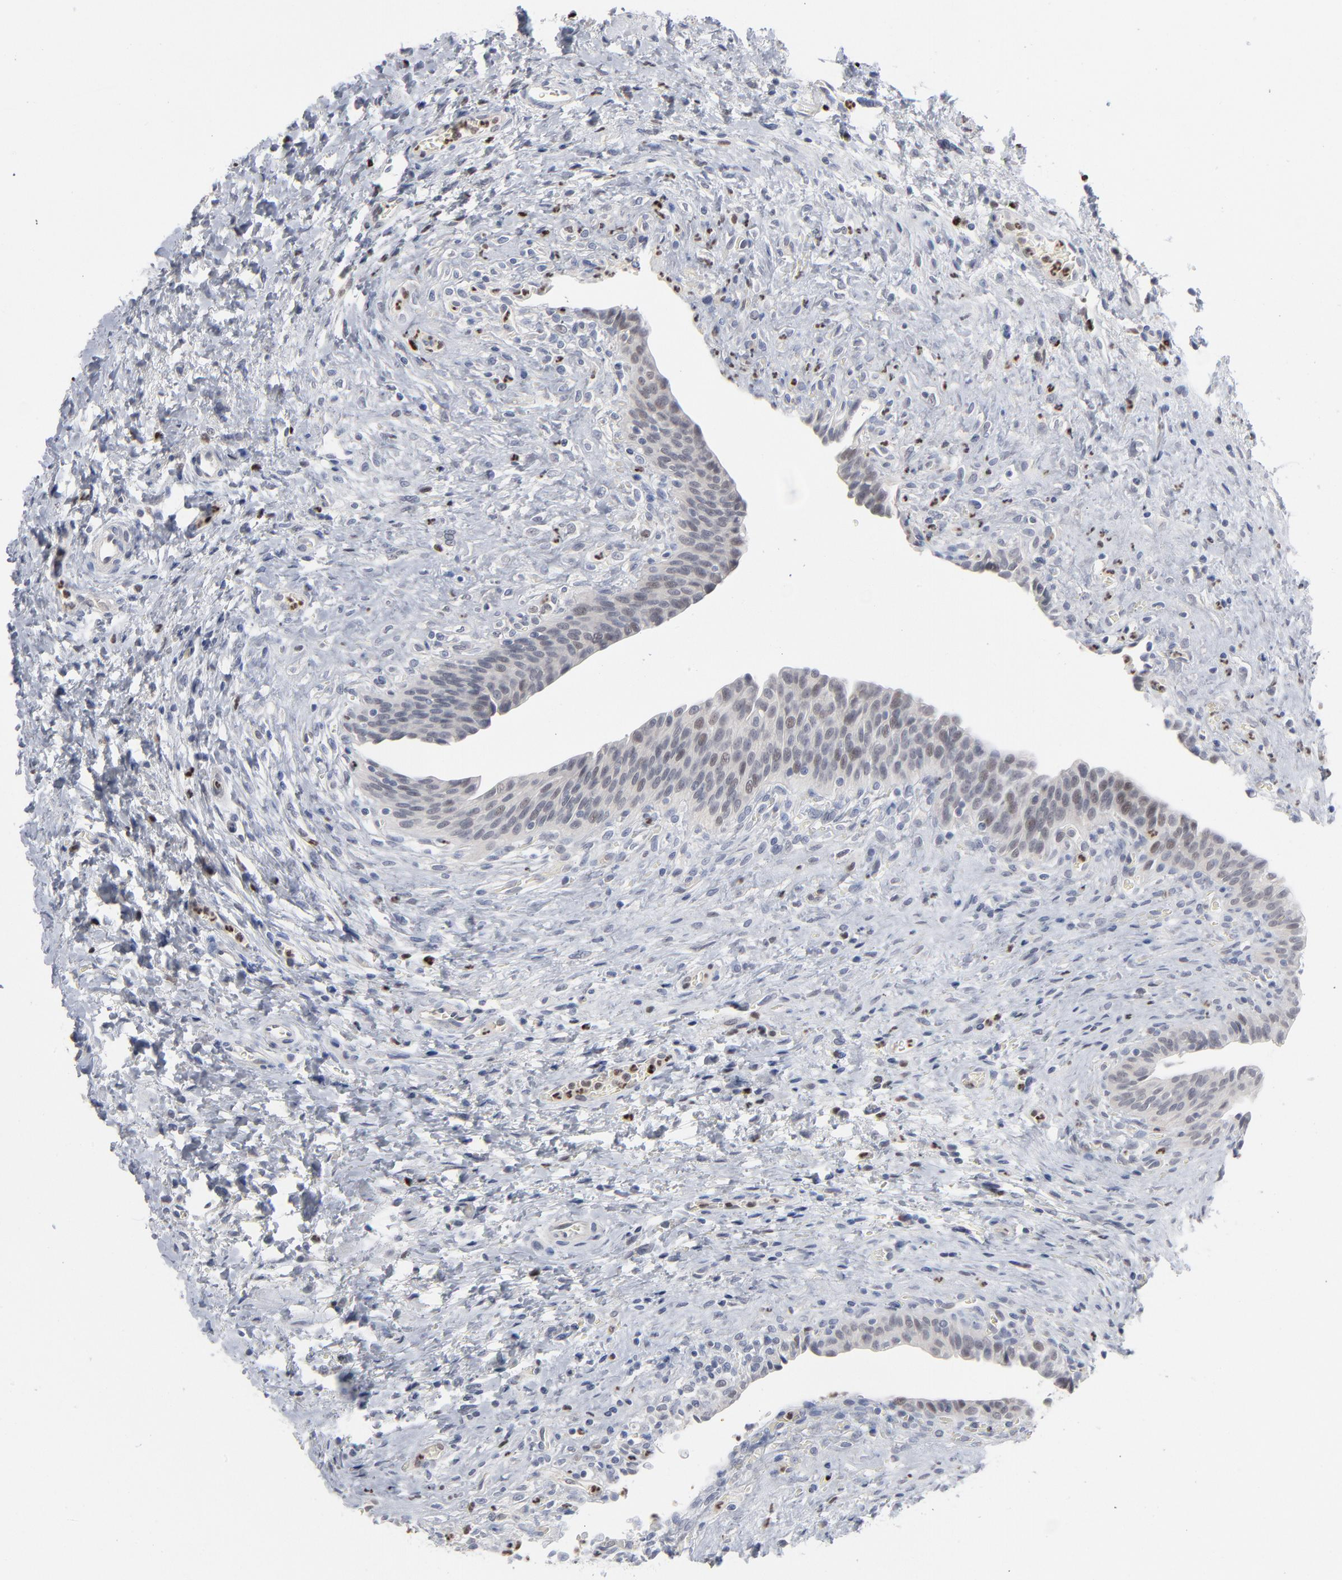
{"staining": {"intensity": "negative", "quantity": "none", "location": "none"}, "tissue": "urinary bladder", "cell_type": "Urothelial cells", "image_type": "normal", "snomed": [{"axis": "morphology", "description": "Normal tissue, NOS"}, {"axis": "morphology", "description": "Dysplasia, NOS"}, {"axis": "topography", "description": "Urinary bladder"}], "caption": "High magnification brightfield microscopy of unremarkable urinary bladder stained with DAB (3,3'-diaminobenzidine) (brown) and counterstained with hematoxylin (blue): urothelial cells show no significant positivity. (Brightfield microscopy of DAB IHC at high magnification).", "gene": "FOXN2", "patient": {"sex": "male", "age": 35}}